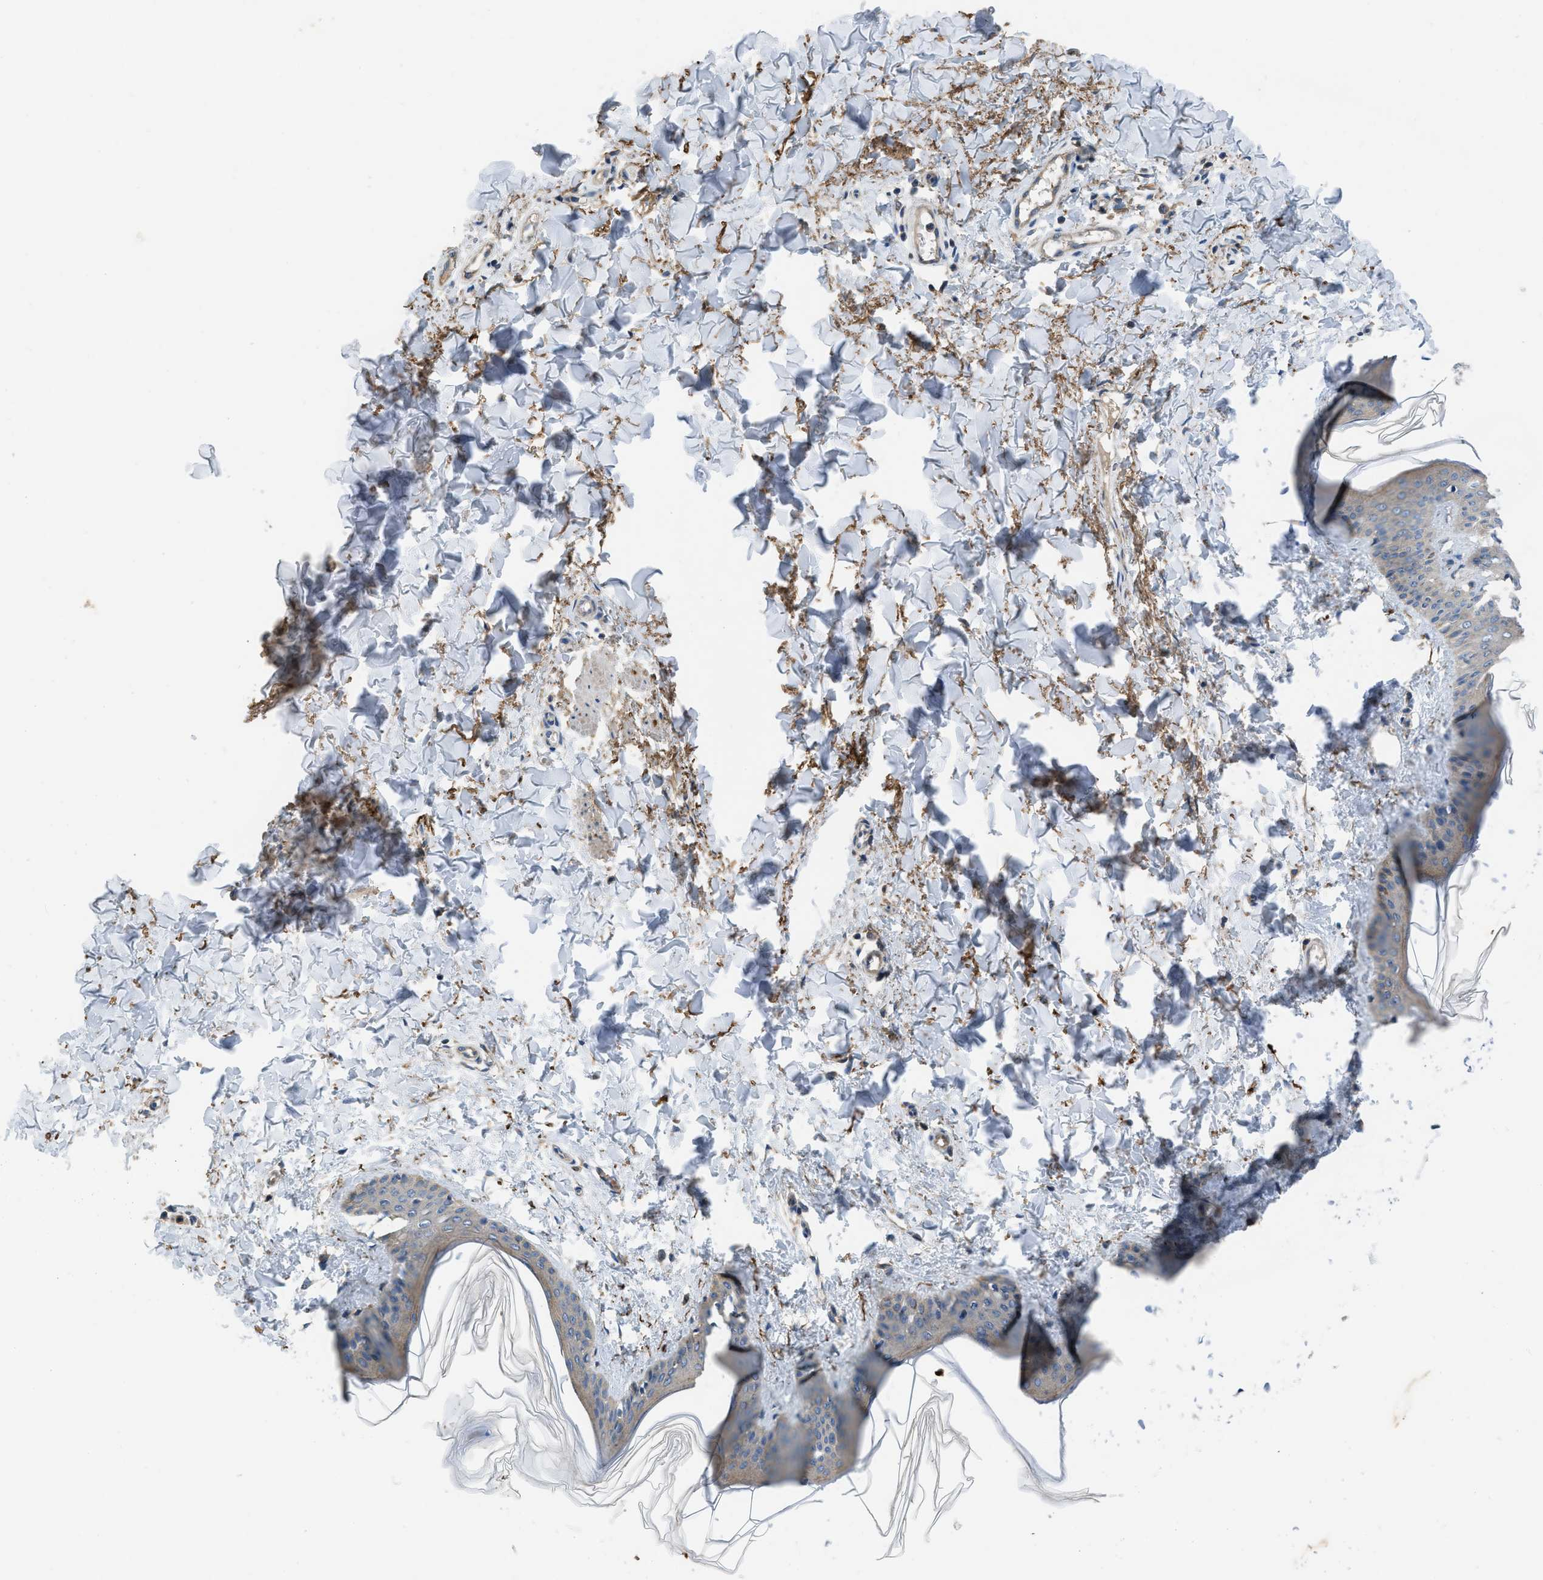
{"staining": {"intensity": "weak", "quantity": "25%-75%", "location": "cytoplasmic/membranous"}, "tissue": "skin", "cell_type": "Fibroblasts", "image_type": "normal", "snomed": [{"axis": "morphology", "description": "Normal tissue, NOS"}, {"axis": "topography", "description": "Skin"}], "caption": "Immunohistochemistry of normal skin shows low levels of weak cytoplasmic/membranous expression in about 25%-75% of fibroblasts.", "gene": "USP25", "patient": {"sex": "female", "age": 17}}